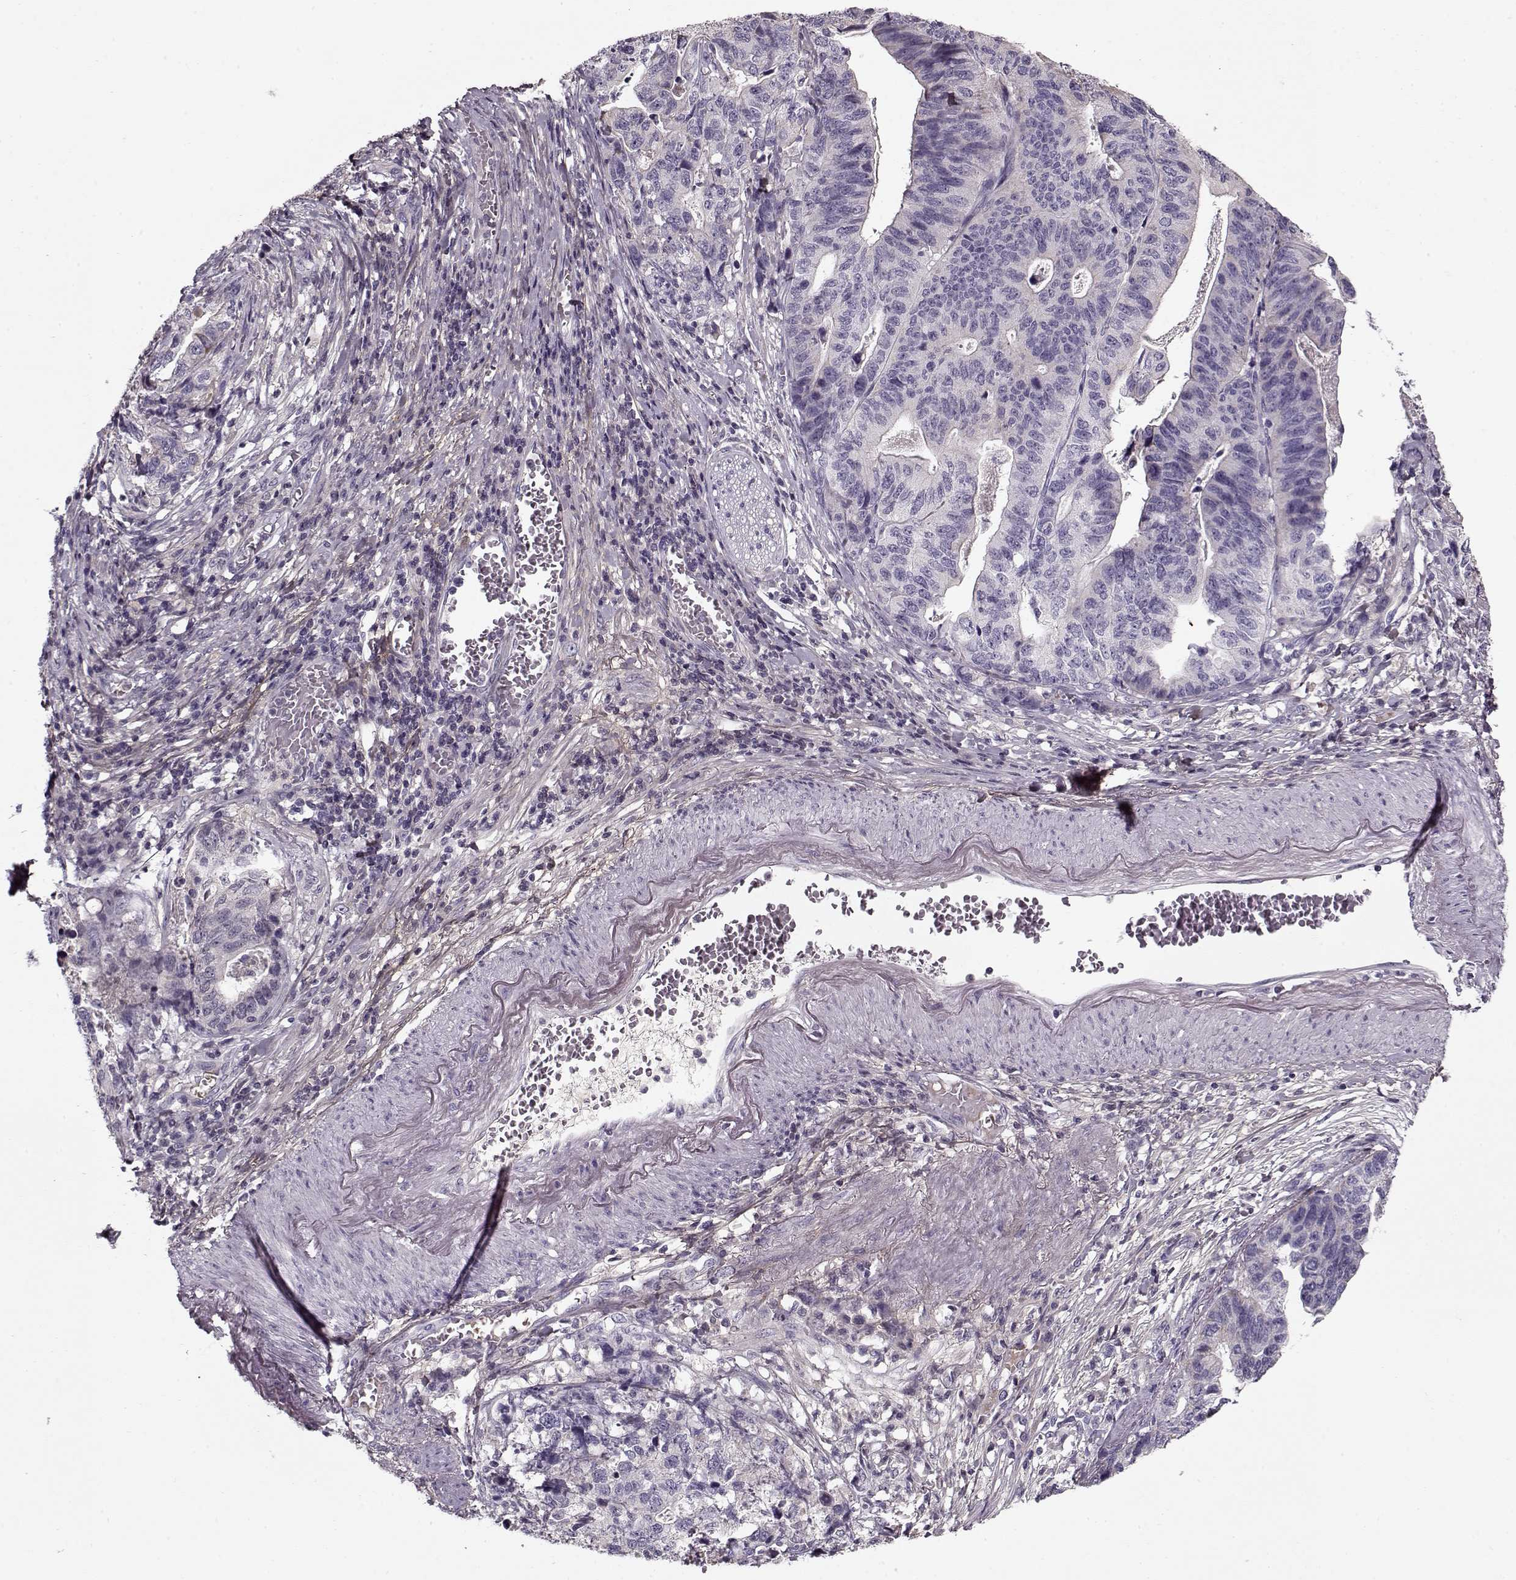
{"staining": {"intensity": "negative", "quantity": "none", "location": "none"}, "tissue": "stomach cancer", "cell_type": "Tumor cells", "image_type": "cancer", "snomed": [{"axis": "morphology", "description": "Adenocarcinoma, NOS"}, {"axis": "topography", "description": "Stomach, upper"}], "caption": "IHC micrograph of neoplastic tissue: stomach cancer stained with DAB (3,3'-diaminobenzidine) displays no significant protein staining in tumor cells. Brightfield microscopy of immunohistochemistry (IHC) stained with DAB (3,3'-diaminobenzidine) (brown) and hematoxylin (blue), captured at high magnification.", "gene": "LUM", "patient": {"sex": "female", "age": 67}}